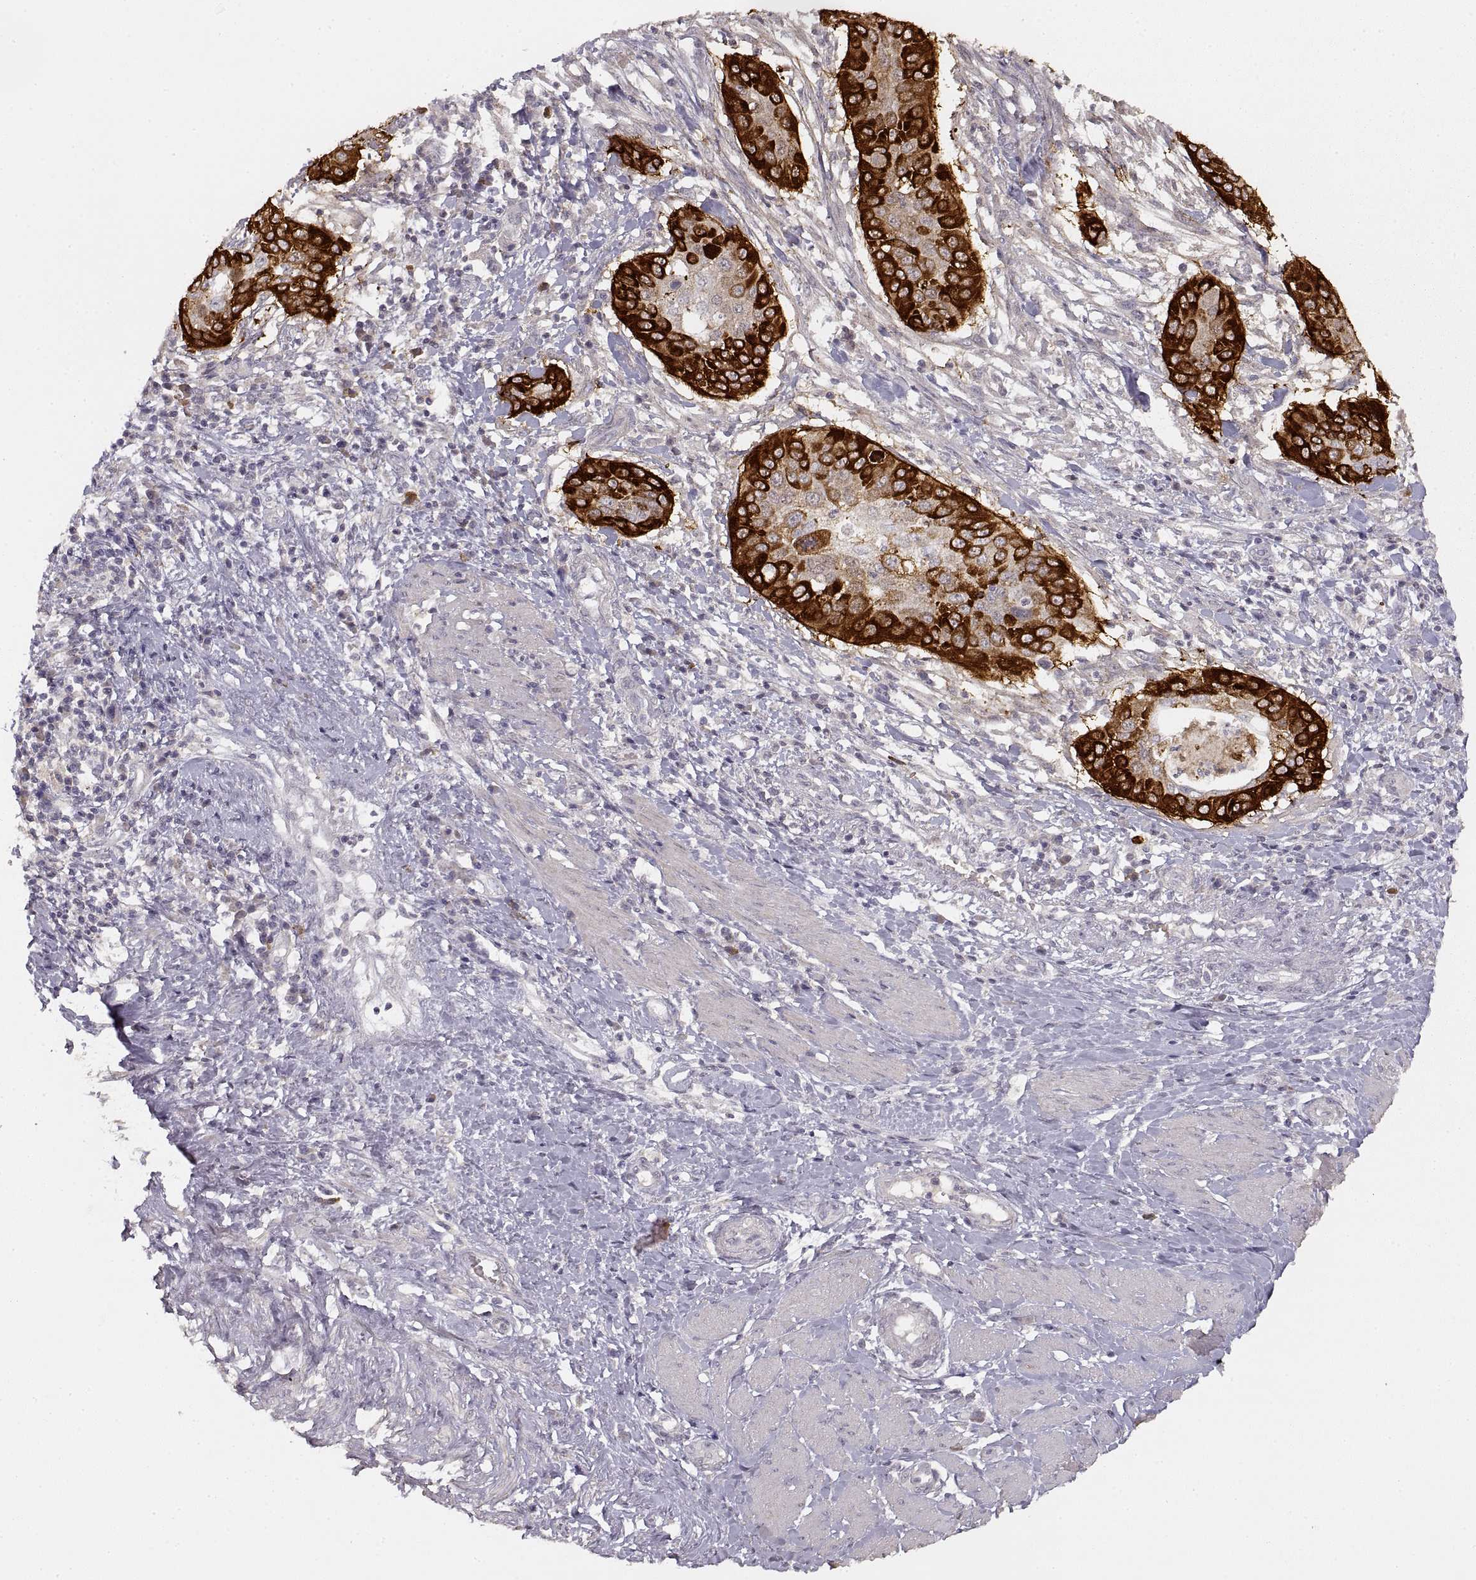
{"staining": {"intensity": "strong", "quantity": "25%-75%", "location": "cytoplasmic/membranous"}, "tissue": "cervical cancer", "cell_type": "Tumor cells", "image_type": "cancer", "snomed": [{"axis": "morphology", "description": "Squamous cell carcinoma, NOS"}, {"axis": "topography", "description": "Cervix"}], "caption": "An image of squamous cell carcinoma (cervical) stained for a protein reveals strong cytoplasmic/membranous brown staining in tumor cells.", "gene": "LAMC2", "patient": {"sex": "female", "age": 39}}